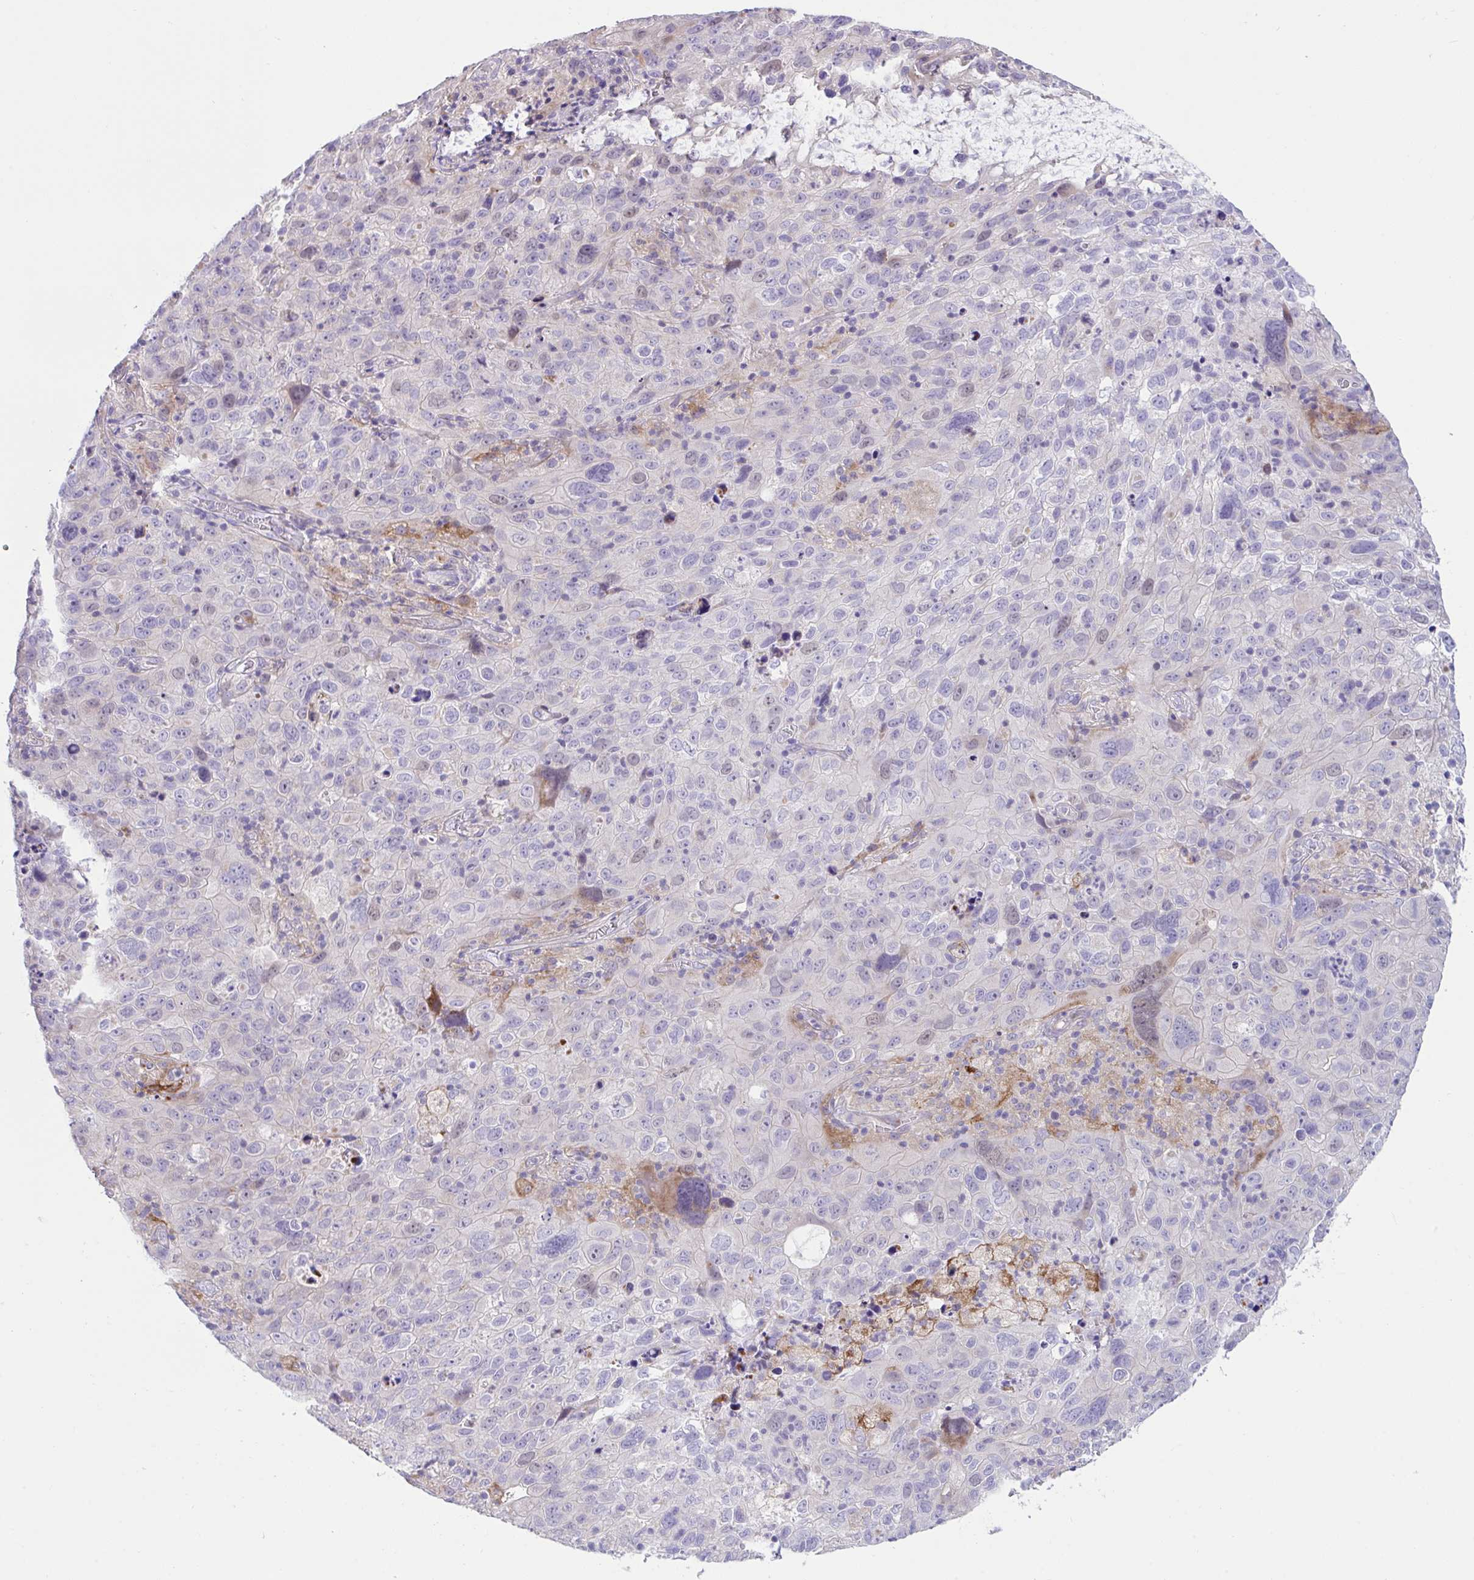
{"staining": {"intensity": "weak", "quantity": "<25%", "location": "cytoplasmic/membranous"}, "tissue": "cervical cancer", "cell_type": "Tumor cells", "image_type": "cancer", "snomed": [{"axis": "morphology", "description": "Squamous cell carcinoma, NOS"}, {"axis": "topography", "description": "Cervix"}], "caption": "This is an immunohistochemistry micrograph of human cervical cancer (squamous cell carcinoma). There is no staining in tumor cells.", "gene": "DTX3", "patient": {"sex": "female", "age": 44}}